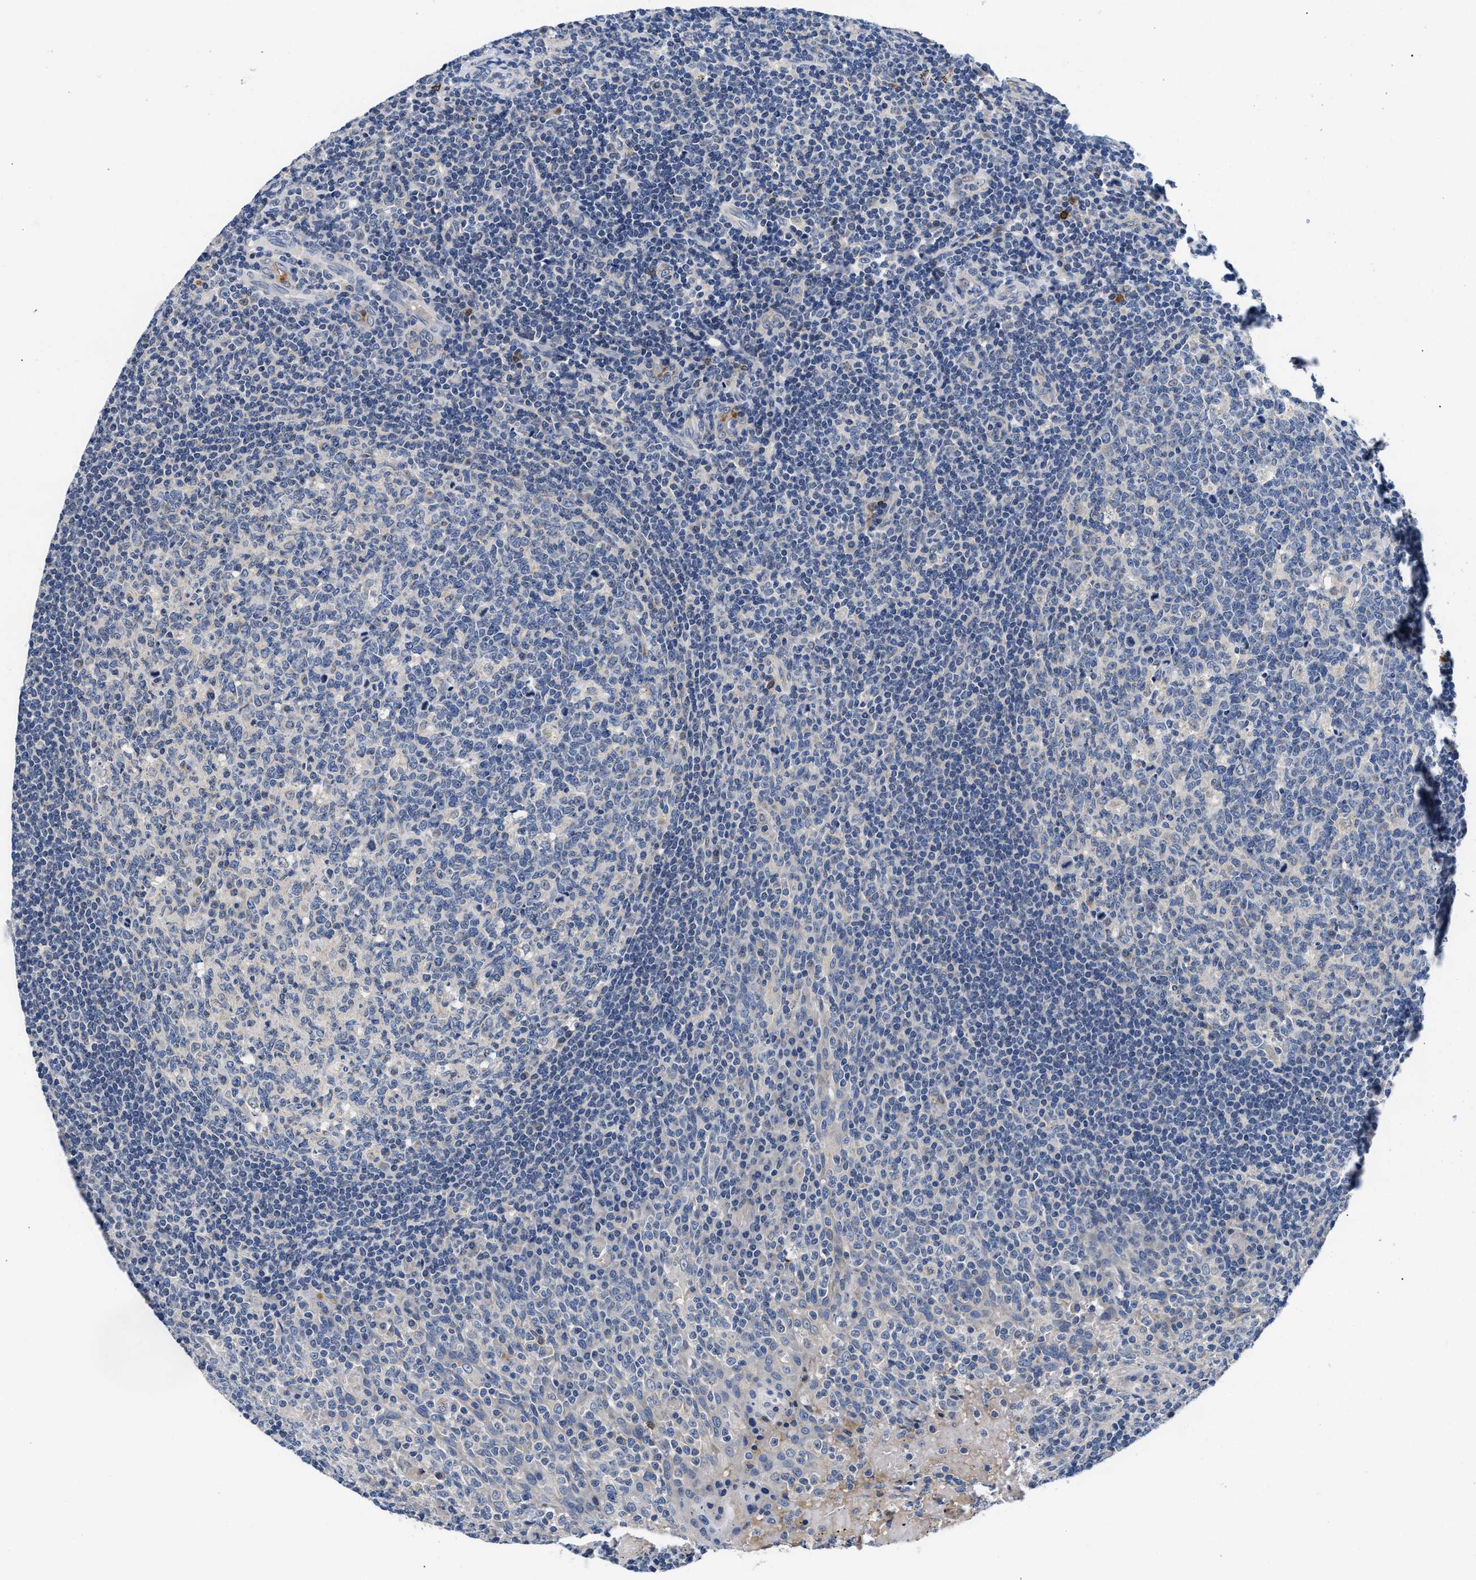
{"staining": {"intensity": "negative", "quantity": "none", "location": "none"}, "tissue": "tonsil", "cell_type": "Germinal center cells", "image_type": "normal", "snomed": [{"axis": "morphology", "description": "Normal tissue, NOS"}, {"axis": "topography", "description": "Tonsil"}], "caption": "IHC histopathology image of benign tonsil: human tonsil stained with DAB (3,3'-diaminobenzidine) exhibits no significant protein positivity in germinal center cells. (Immunohistochemistry, brightfield microscopy, high magnification).", "gene": "RINT1", "patient": {"sex": "female", "age": 19}}